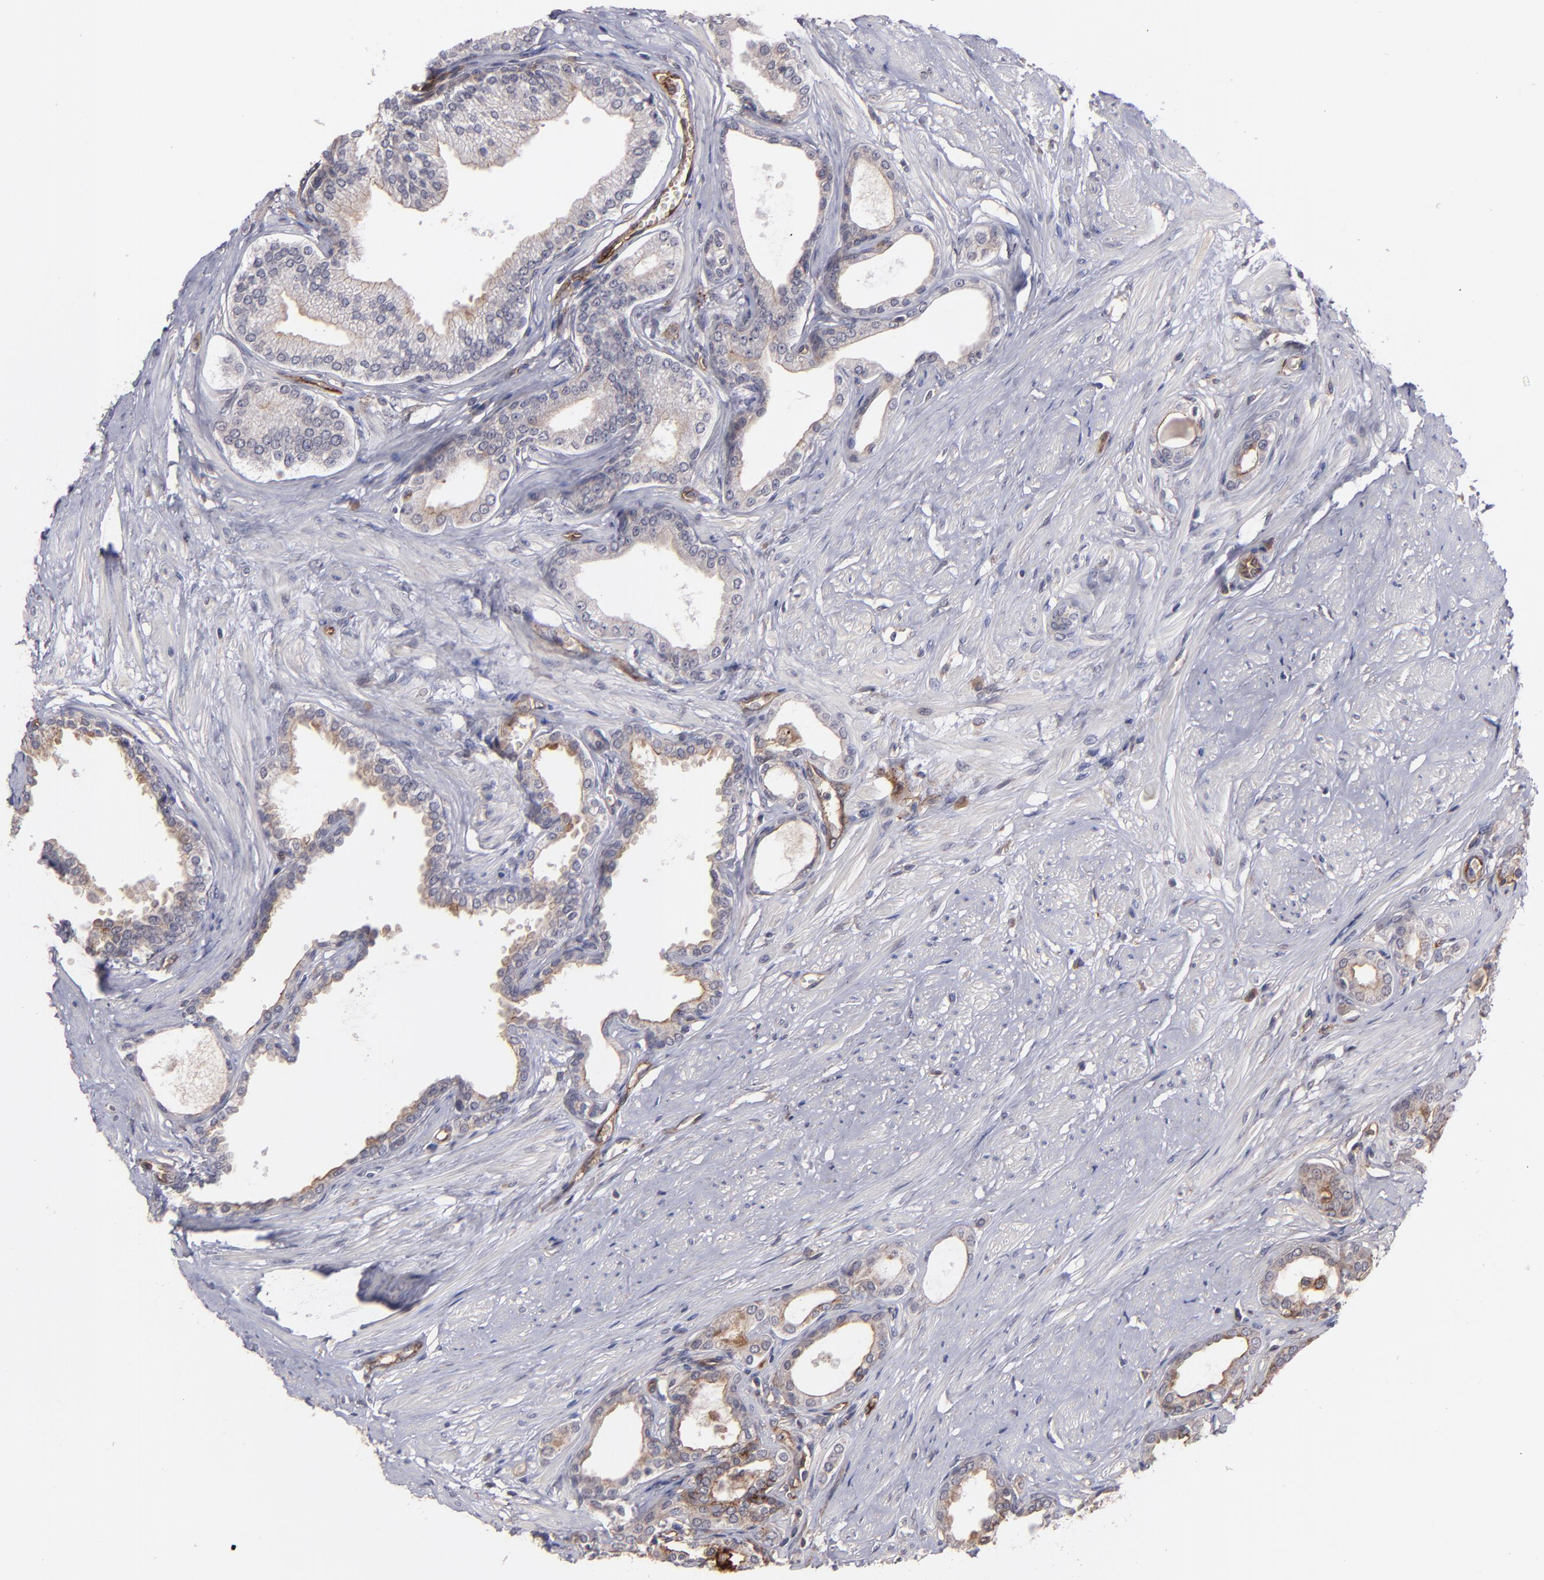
{"staining": {"intensity": "moderate", "quantity": ">75%", "location": "cytoplasmic/membranous"}, "tissue": "prostate", "cell_type": "Glandular cells", "image_type": "normal", "snomed": [{"axis": "morphology", "description": "Normal tissue, NOS"}, {"axis": "topography", "description": "Prostate"}], "caption": "Immunohistochemistry image of unremarkable human prostate stained for a protein (brown), which shows medium levels of moderate cytoplasmic/membranous staining in approximately >75% of glandular cells.", "gene": "ICAM1", "patient": {"sex": "male", "age": 64}}